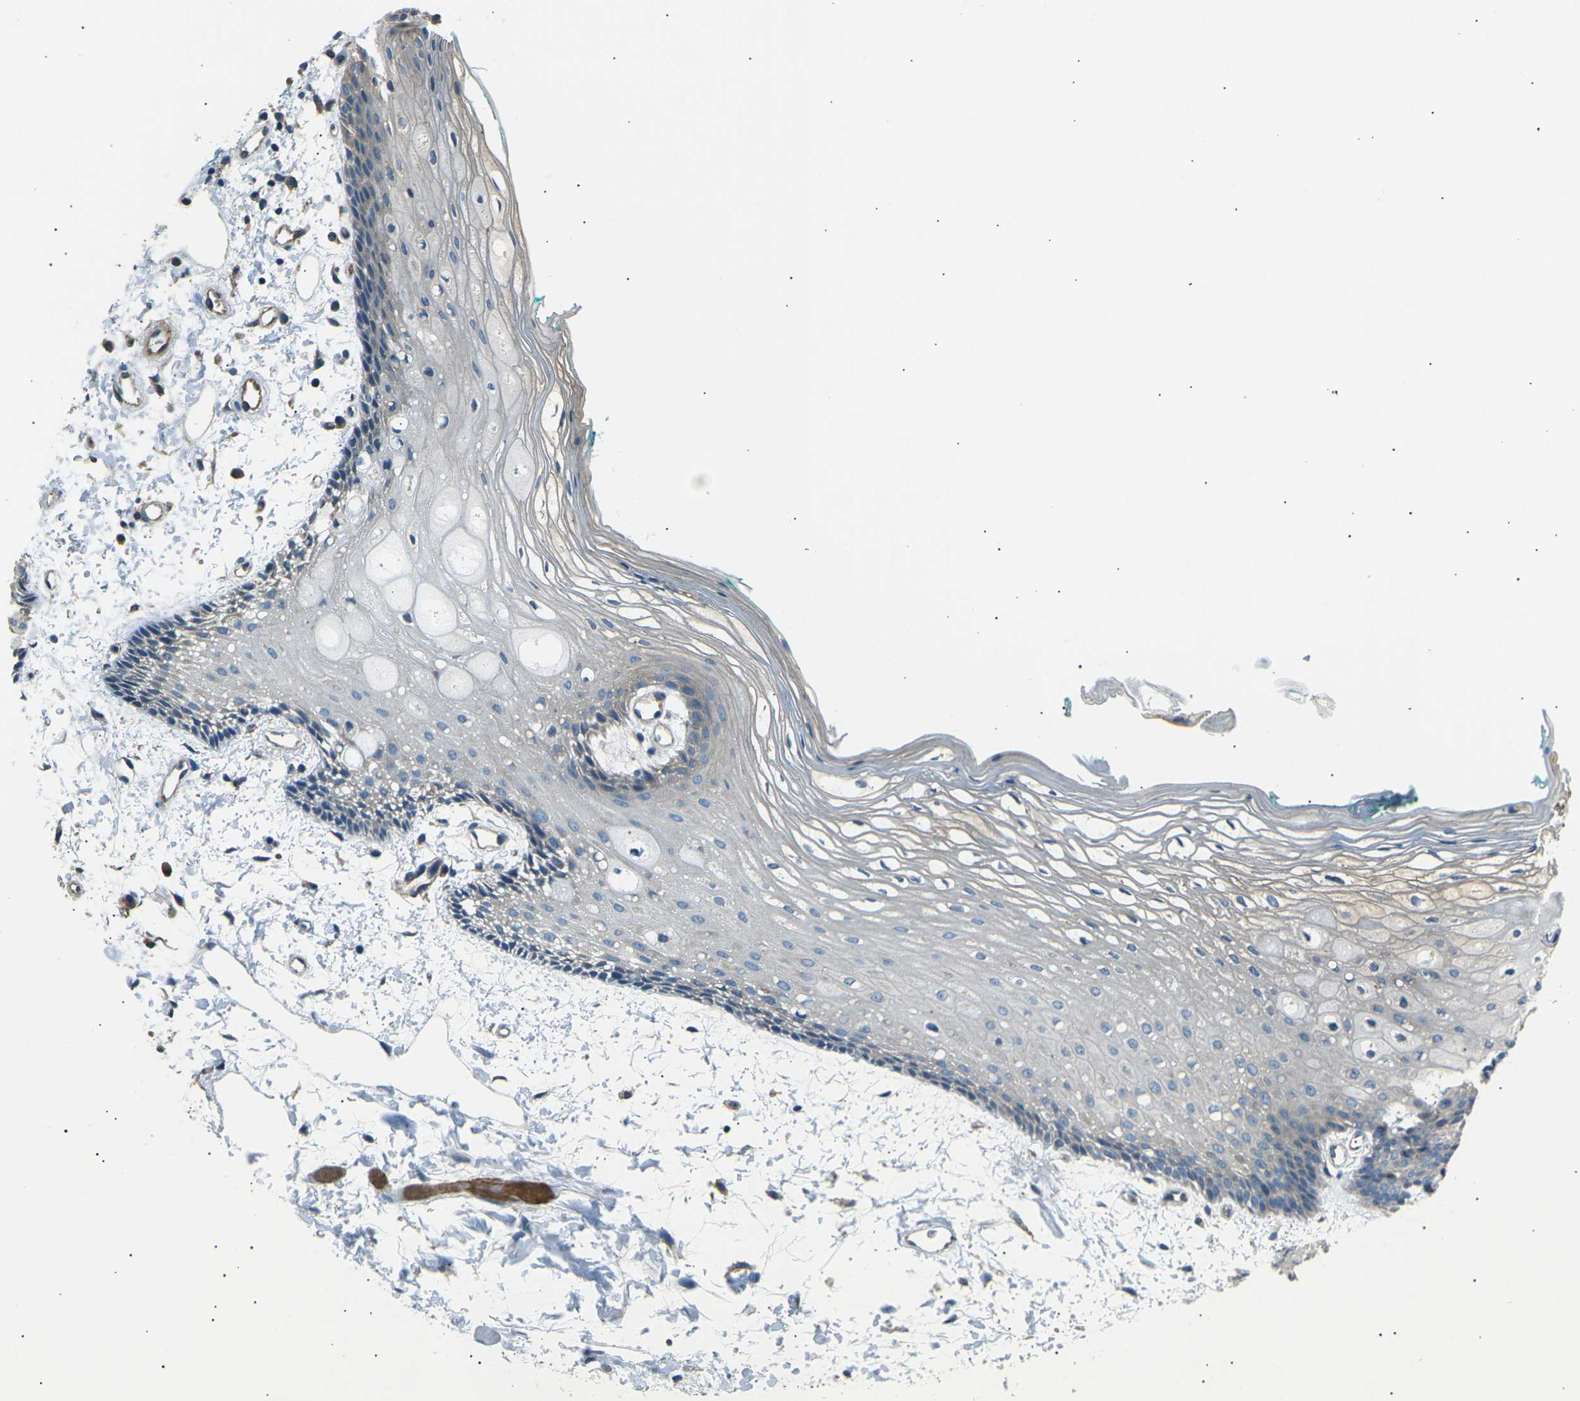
{"staining": {"intensity": "weak", "quantity": "<25%", "location": "cytoplasmic/membranous"}, "tissue": "oral mucosa", "cell_type": "Squamous epithelial cells", "image_type": "normal", "snomed": [{"axis": "morphology", "description": "Normal tissue, NOS"}, {"axis": "topography", "description": "Skeletal muscle"}, {"axis": "topography", "description": "Oral tissue"}, {"axis": "topography", "description": "Peripheral nerve tissue"}], "caption": "Immunohistochemistry photomicrograph of benign human oral mucosa stained for a protein (brown), which exhibits no positivity in squamous epithelial cells. The staining was performed using DAB to visualize the protein expression in brown, while the nuclei were stained in blue with hematoxylin (Magnification: 20x).", "gene": "SLK", "patient": {"sex": "female", "age": 84}}